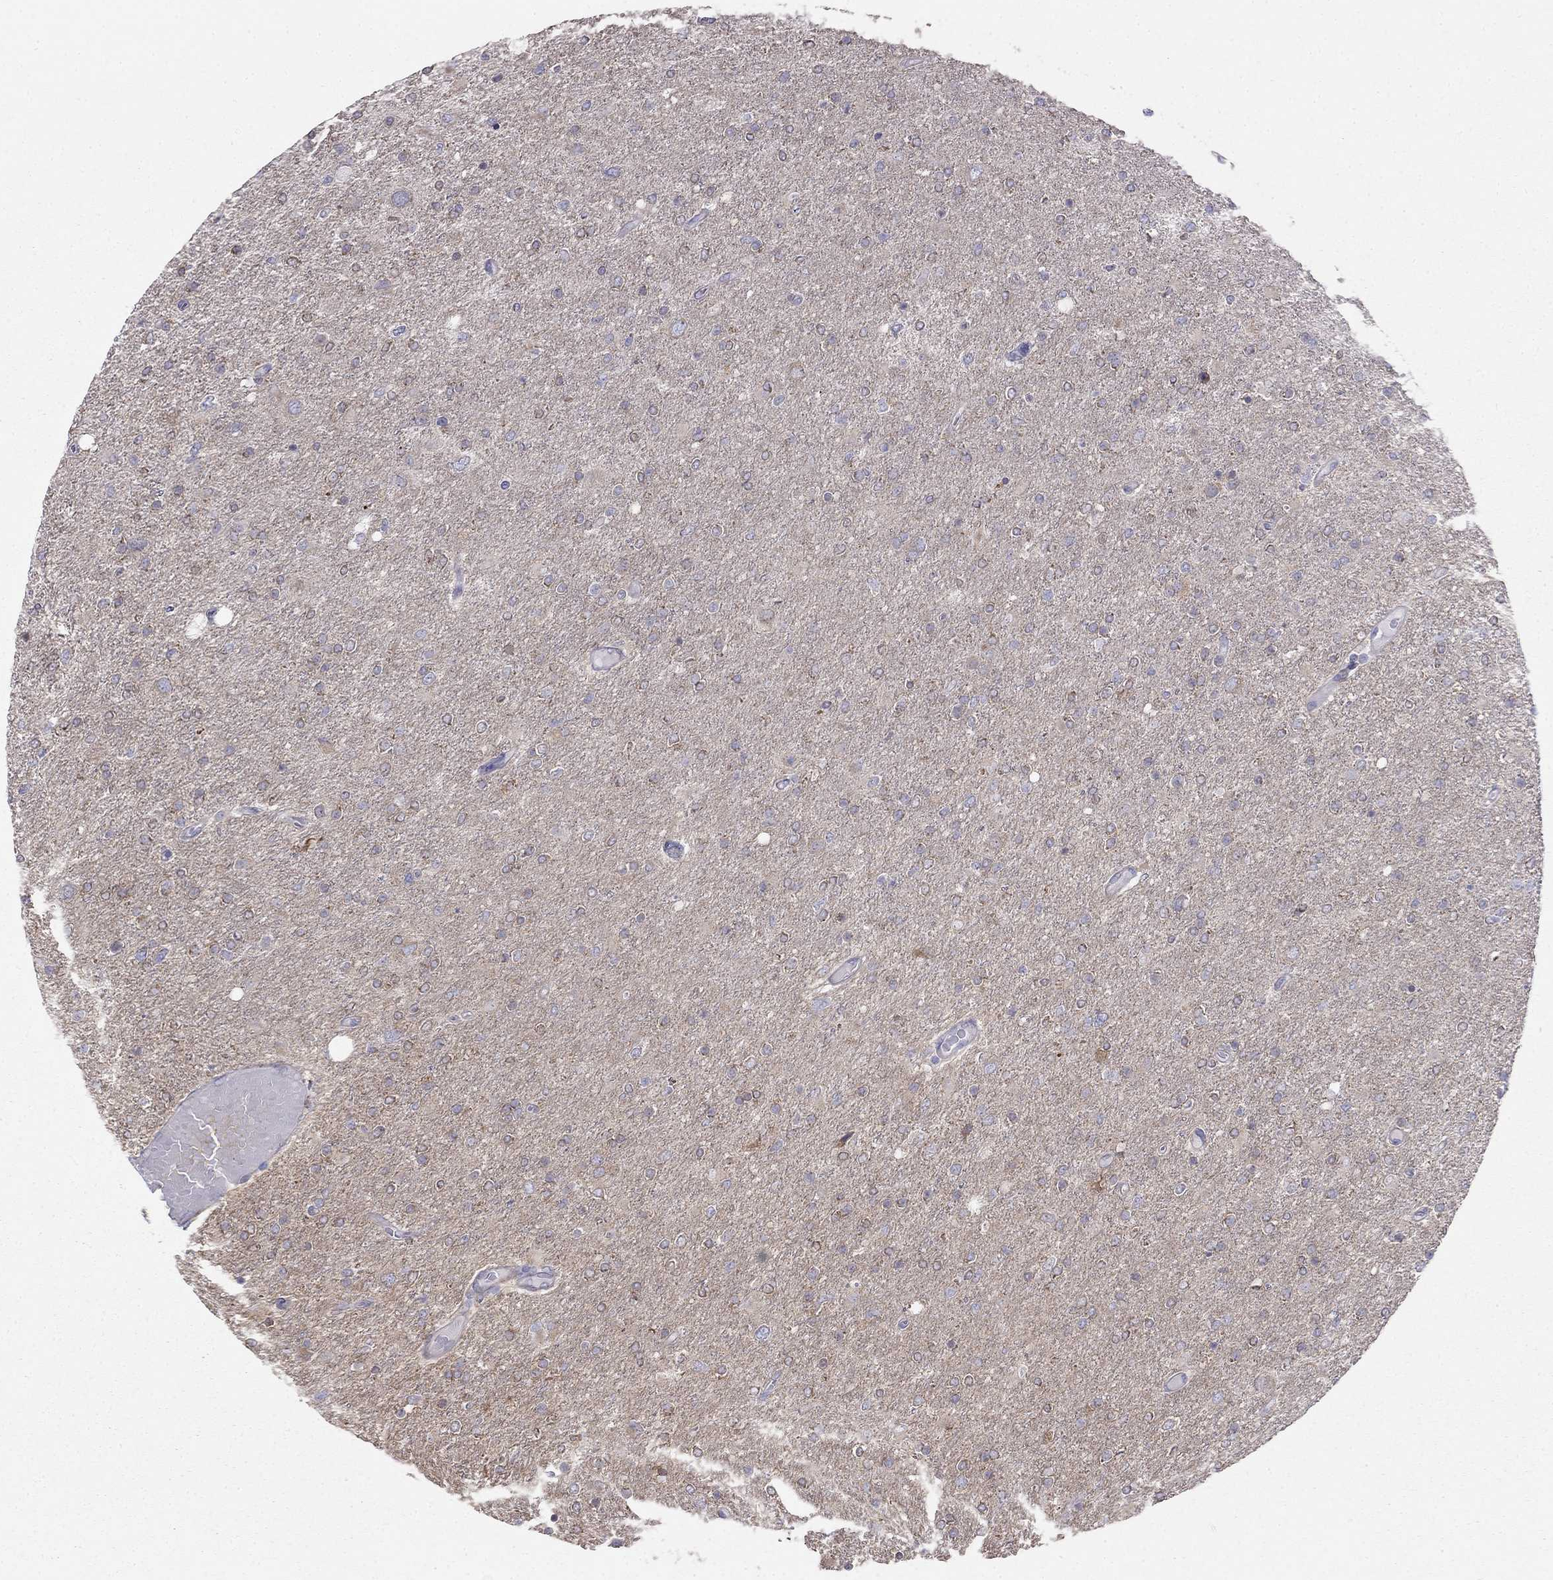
{"staining": {"intensity": "negative", "quantity": "none", "location": "none"}, "tissue": "glioma", "cell_type": "Tumor cells", "image_type": "cancer", "snomed": [{"axis": "morphology", "description": "Glioma, malignant, High grade"}, {"axis": "topography", "description": "Cerebral cortex"}], "caption": "Immunohistochemical staining of glioma exhibits no significant expression in tumor cells.", "gene": "LONRF2", "patient": {"sex": "male", "age": 70}}